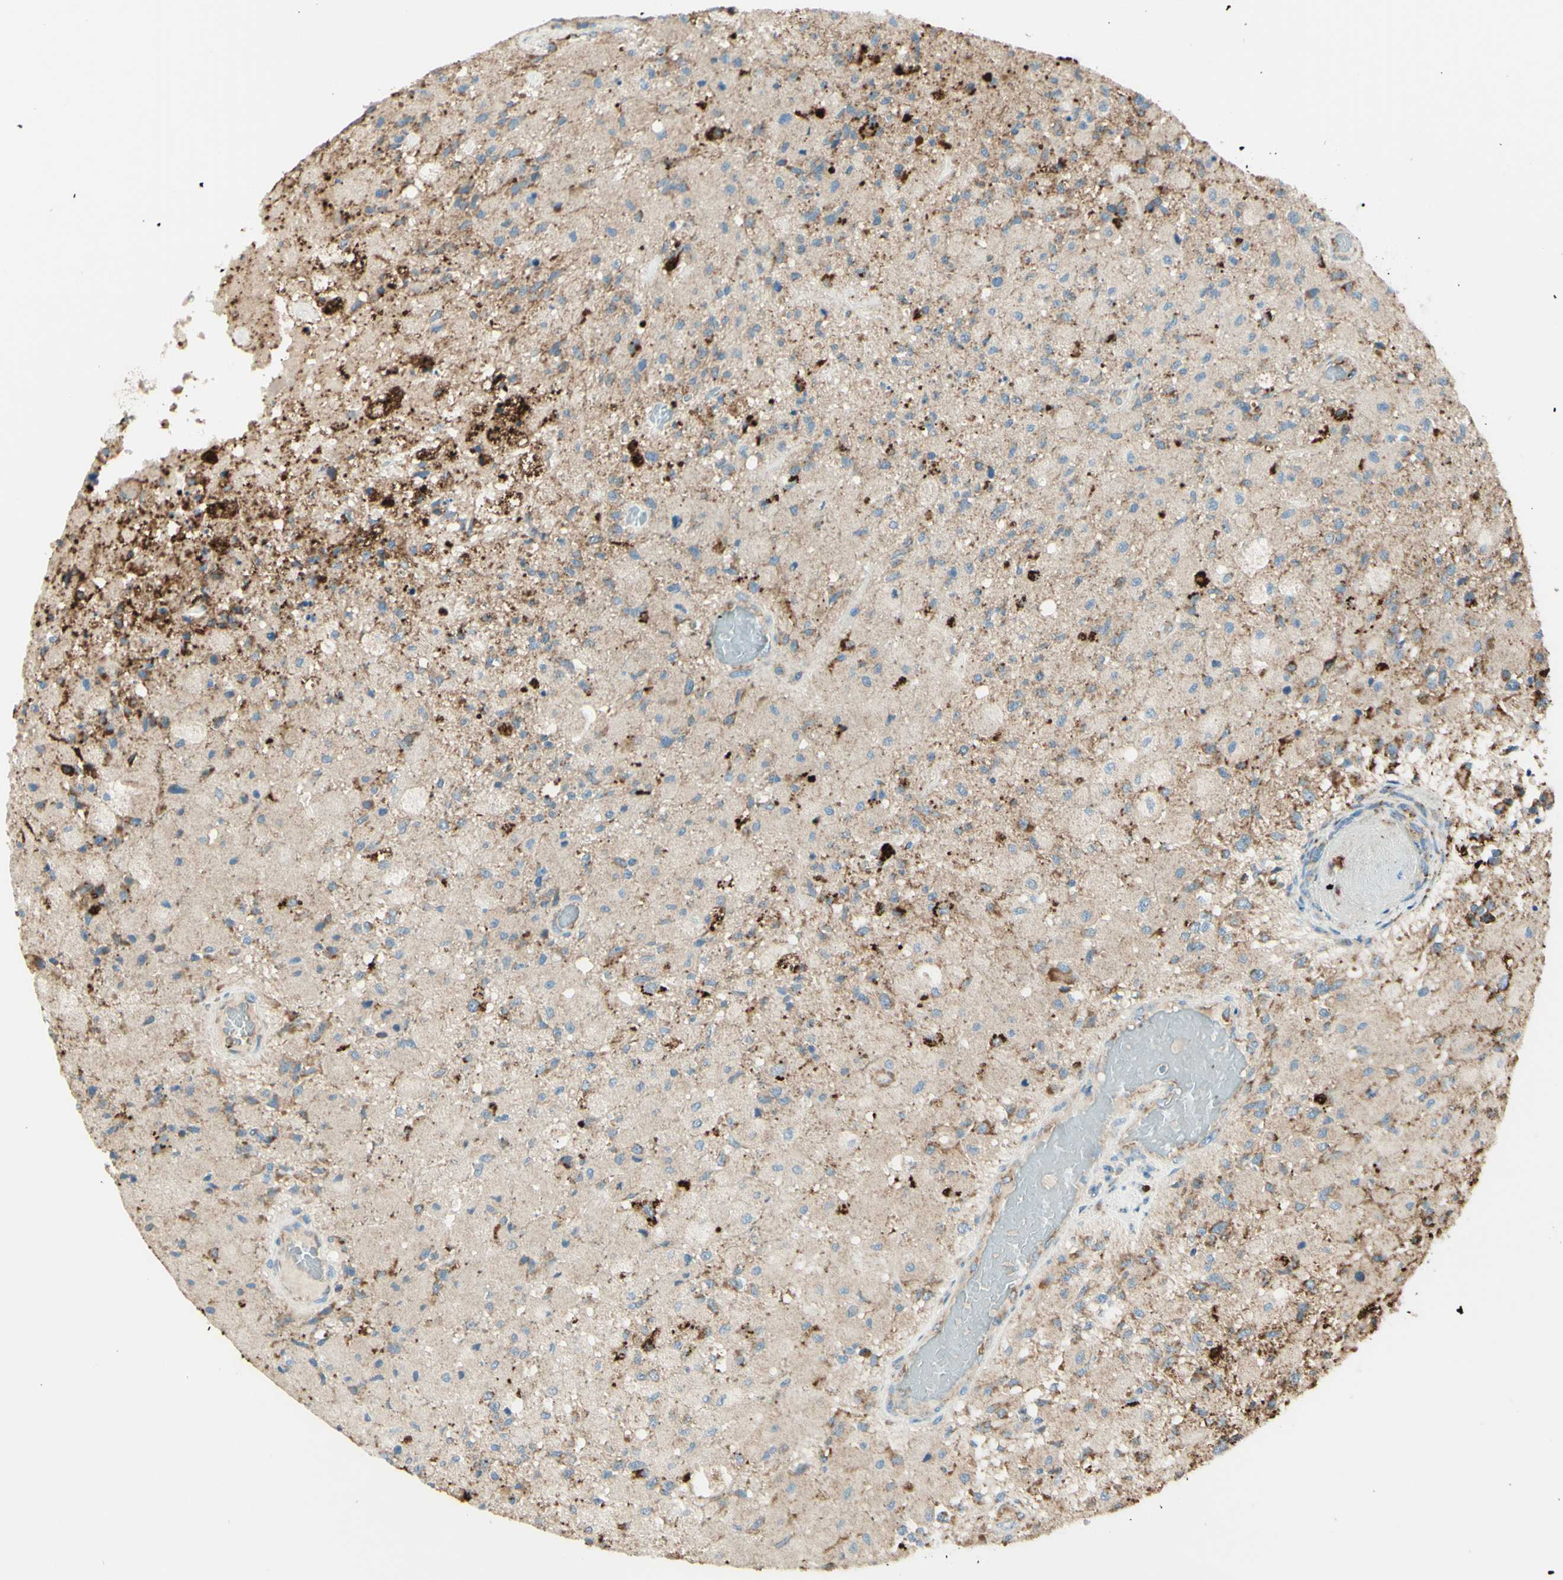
{"staining": {"intensity": "strong", "quantity": "<25%", "location": "cytoplasmic/membranous"}, "tissue": "glioma", "cell_type": "Tumor cells", "image_type": "cancer", "snomed": [{"axis": "morphology", "description": "Normal tissue, NOS"}, {"axis": "morphology", "description": "Glioma, malignant, High grade"}, {"axis": "topography", "description": "Cerebral cortex"}], "caption": "The image exhibits a brown stain indicating the presence of a protein in the cytoplasmic/membranous of tumor cells in glioma.", "gene": "ARMC10", "patient": {"sex": "male", "age": 77}}